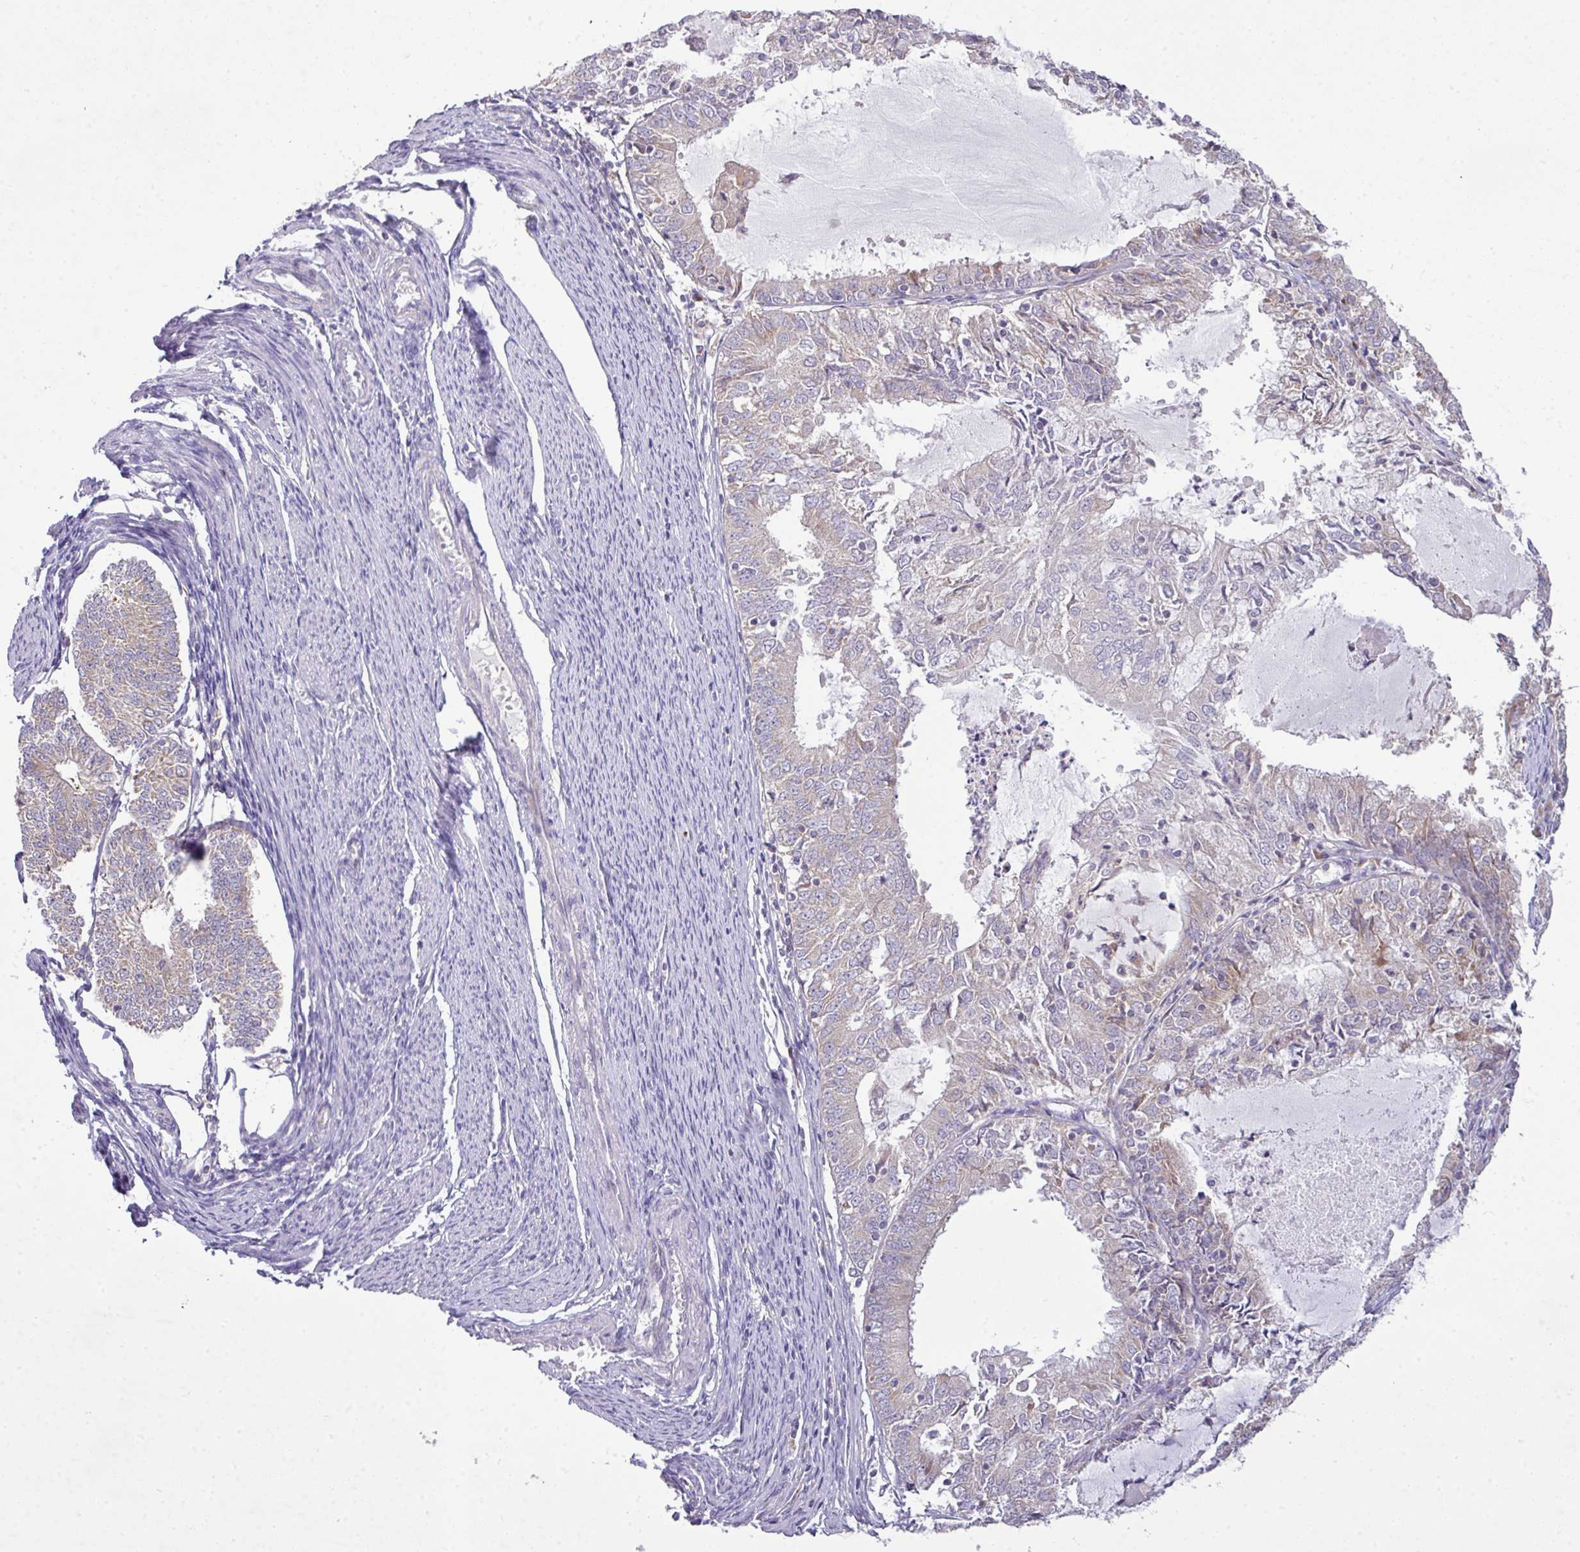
{"staining": {"intensity": "negative", "quantity": "none", "location": "none"}, "tissue": "endometrial cancer", "cell_type": "Tumor cells", "image_type": "cancer", "snomed": [{"axis": "morphology", "description": "Adenocarcinoma, NOS"}, {"axis": "topography", "description": "Endometrium"}], "caption": "The histopathology image exhibits no significant expression in tumor cells of endometrial adenocarcinoma. (DAB IHC, high magnification).", "gene": "VTI1A", "patient": {"sex": "female", "age": 57}}